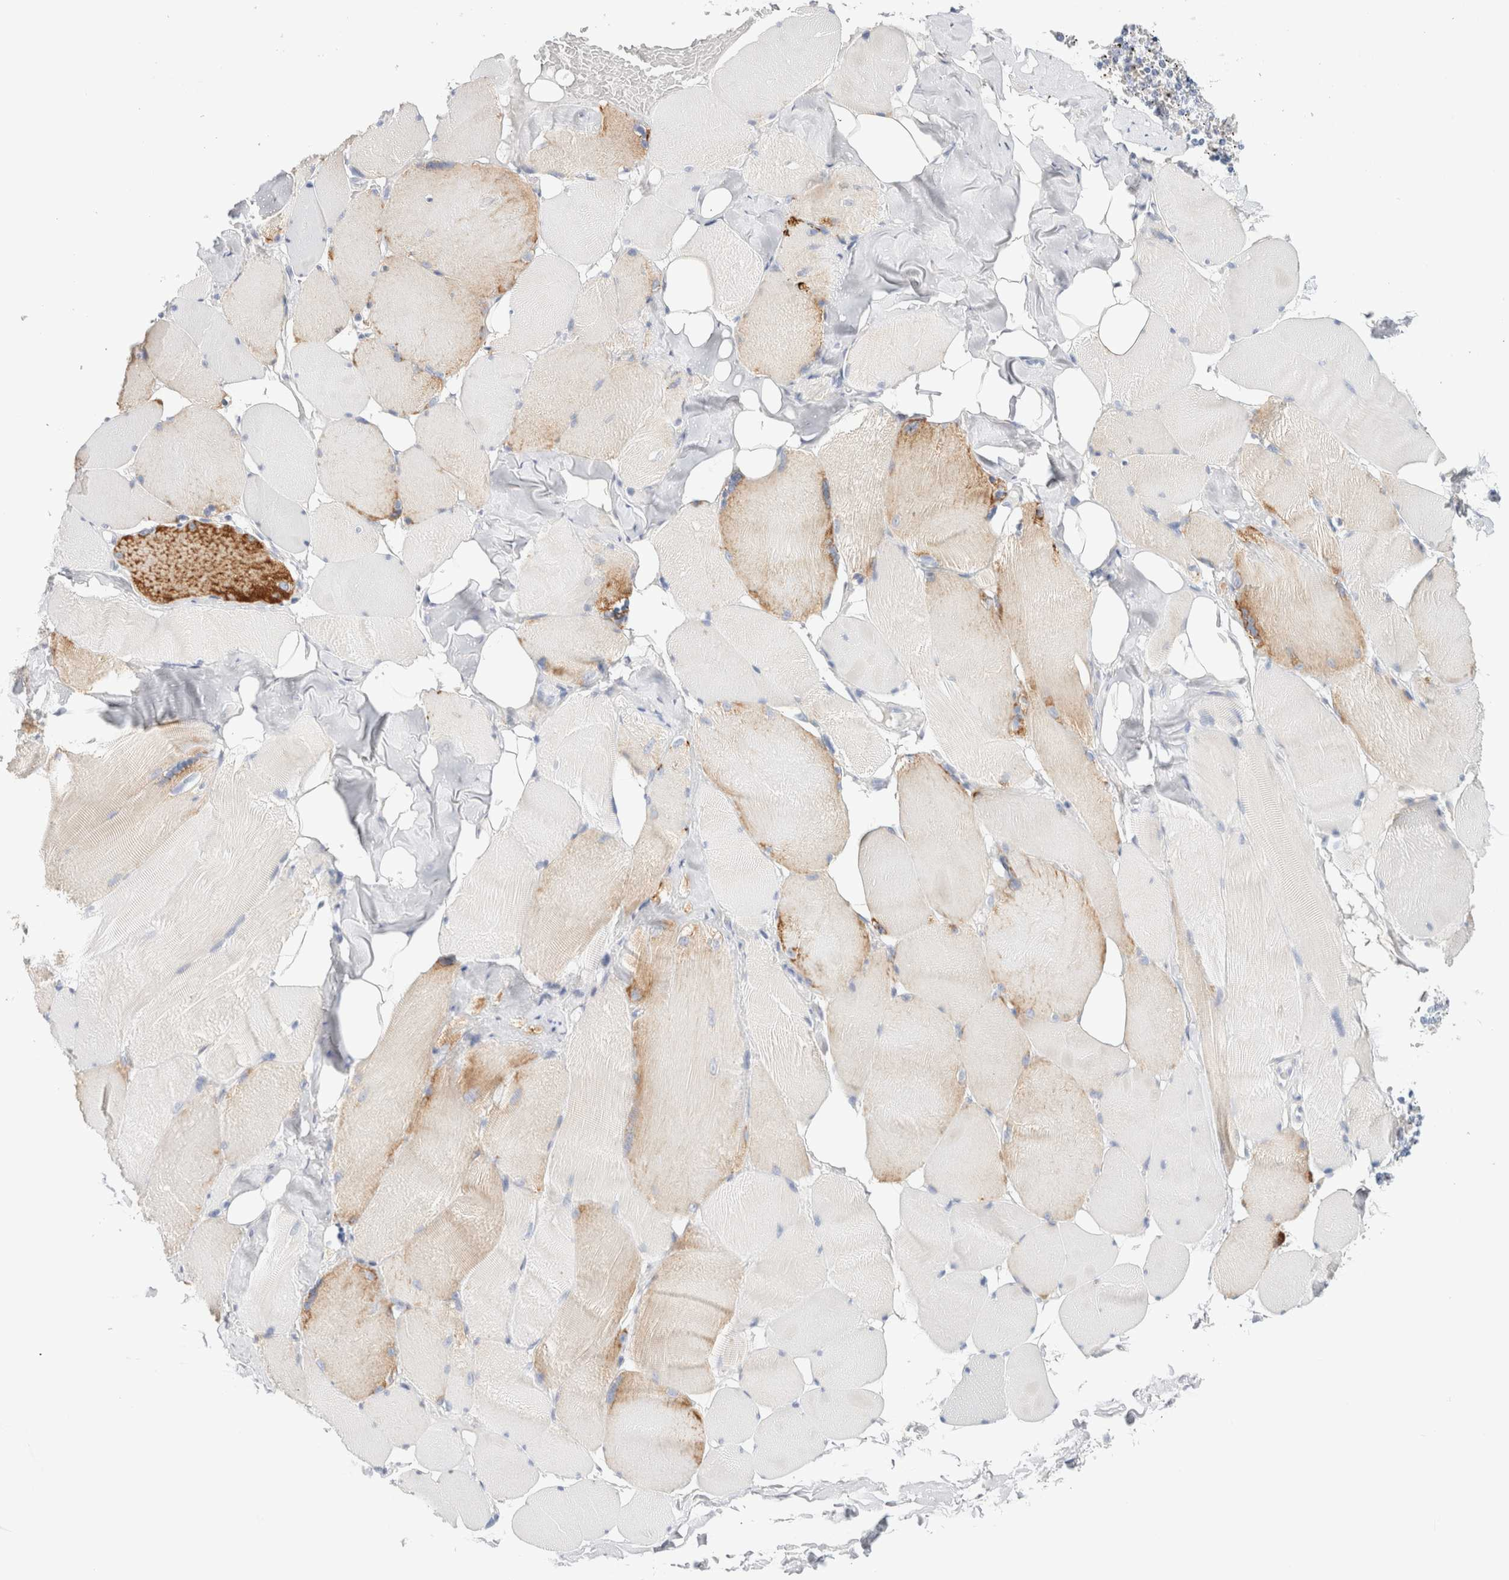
{"staining": {"intensity": "moderate", "quantity": "<25%", "location": "cytoplasmic/membranous"}, "tissue": "skeletal muscle", "cell_type": "Myocytes", "image_type": "normal", "snomed": [{"axis": "morphology", "description": "Normal tissue, NOS"}, {"axis": "topography", "description": "Skin"}, {"axis": "topography", "description": "Skeletal muscle"}], "caption": "Unremarkable skeletal muscle demonstrates moderate cytoplasmic/membranous expression in about <25% of myocytes, visualized by immunohistochemistry. (DAB IHC with brightfield microscopy, high magnification).", "gene": "GADD45G", "patient": {"sex": "male", "age": 83}}